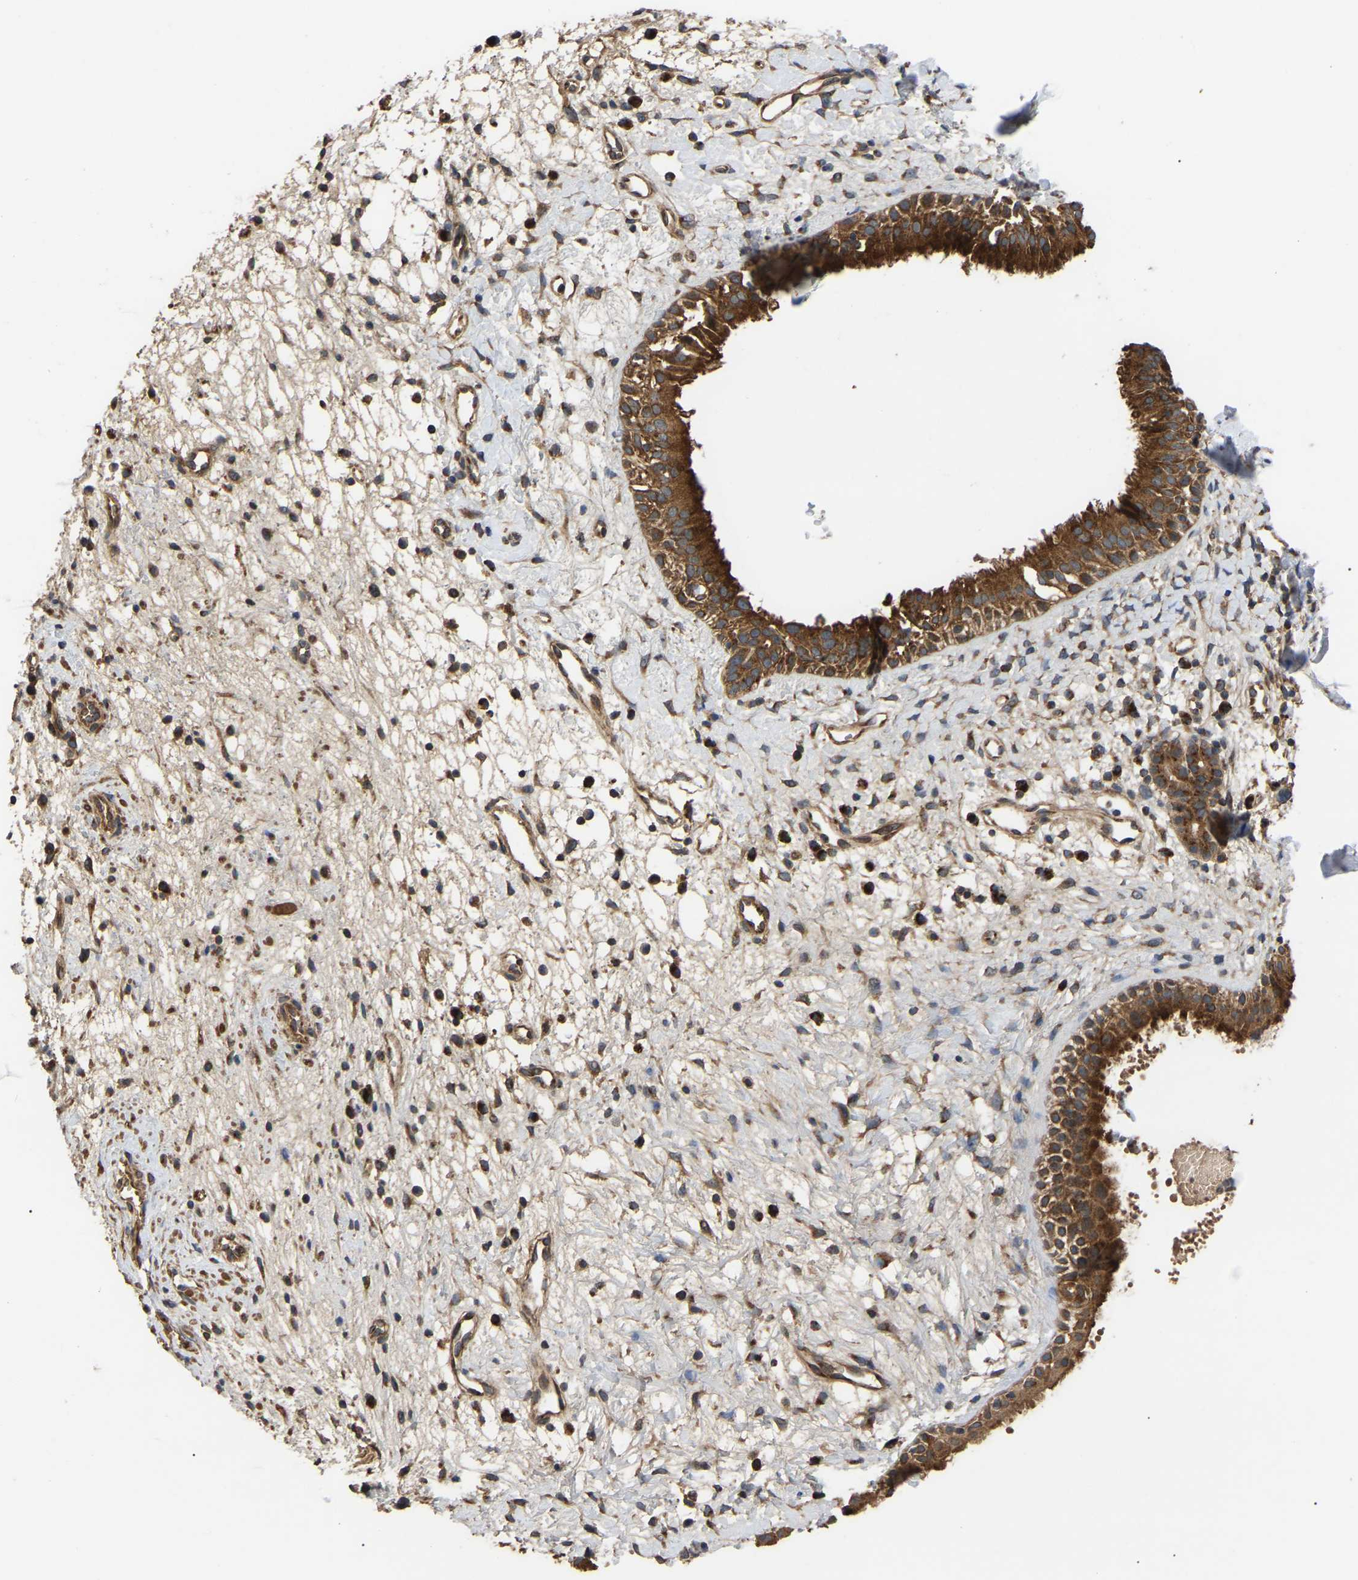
{"staining": {"intensity": "strong", "quantity": ">75%", "location": "cytoplasmic/membranous"}, "tissue": "nasopharynx", "cell_type": "Respiratory epithelial cells", "image_type": "normal", "snomed": [{"axis": "morphology", "description": "Normal tissue, NOS"}, {"axis": "topography", "description": "Nasopharynx"}], "caption": "Respiratory epithelial cells display high levels of strong cytoplasmic/membranous expression in approximately >75% of cells in benign human nasopharynx. (Brightfield microscopy of DAB IHC at high magnification).", "gene": "GCC1", "patient": {"sex": "male", "age": 22}}